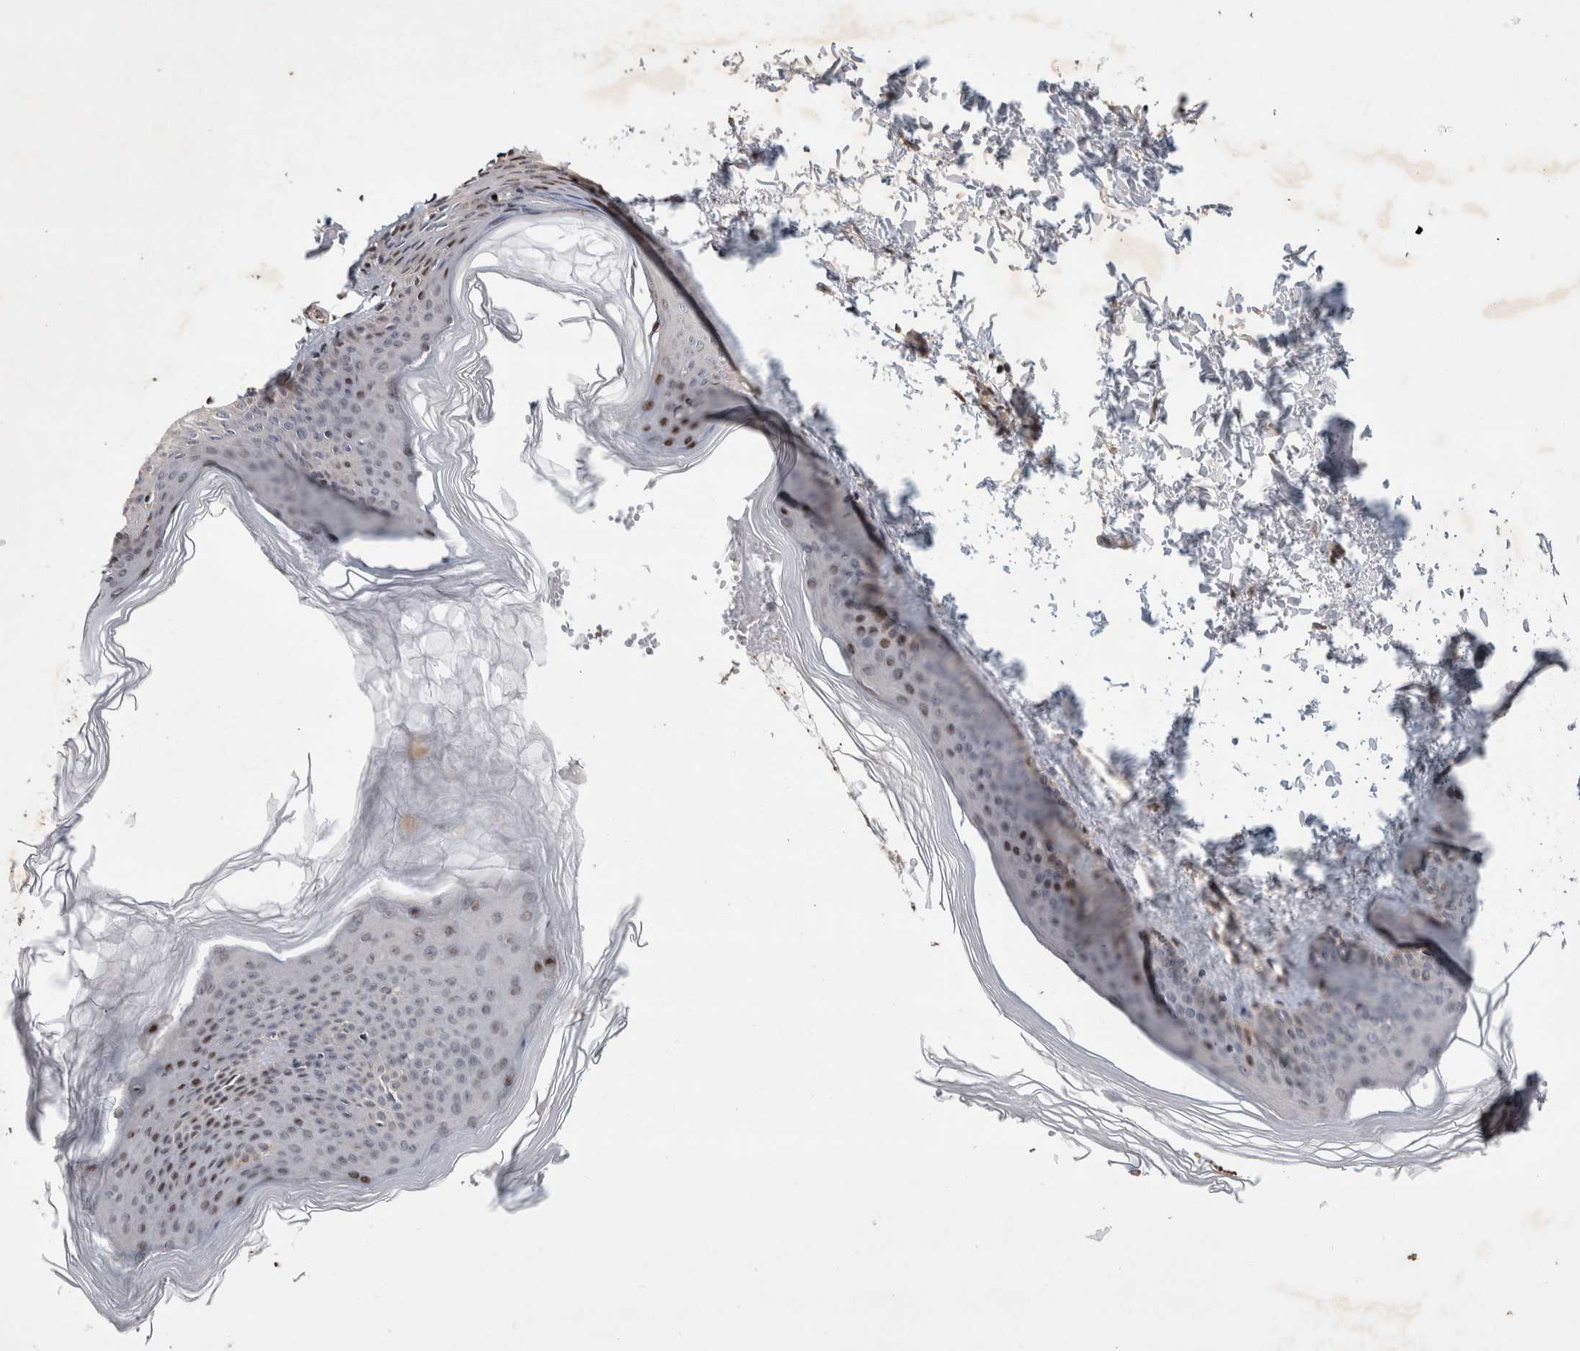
{"staining": {"intensity": "negative", "quantity": "none", "location": "none"}, "tissue": "skin", "cell_type": "Fibroblasts", "image_type": "normal", "snomed": [{"axis": "morphology", "description": "Normal tissue, NOS"}, {"axis": "topography", "description": "Skin"}], "caption": "Protein analysis of normal skin demonstrates no significant positivity in fibroblasts.", "gene": "C8orf58", "patient": {"sex": "female", "age": 27}}